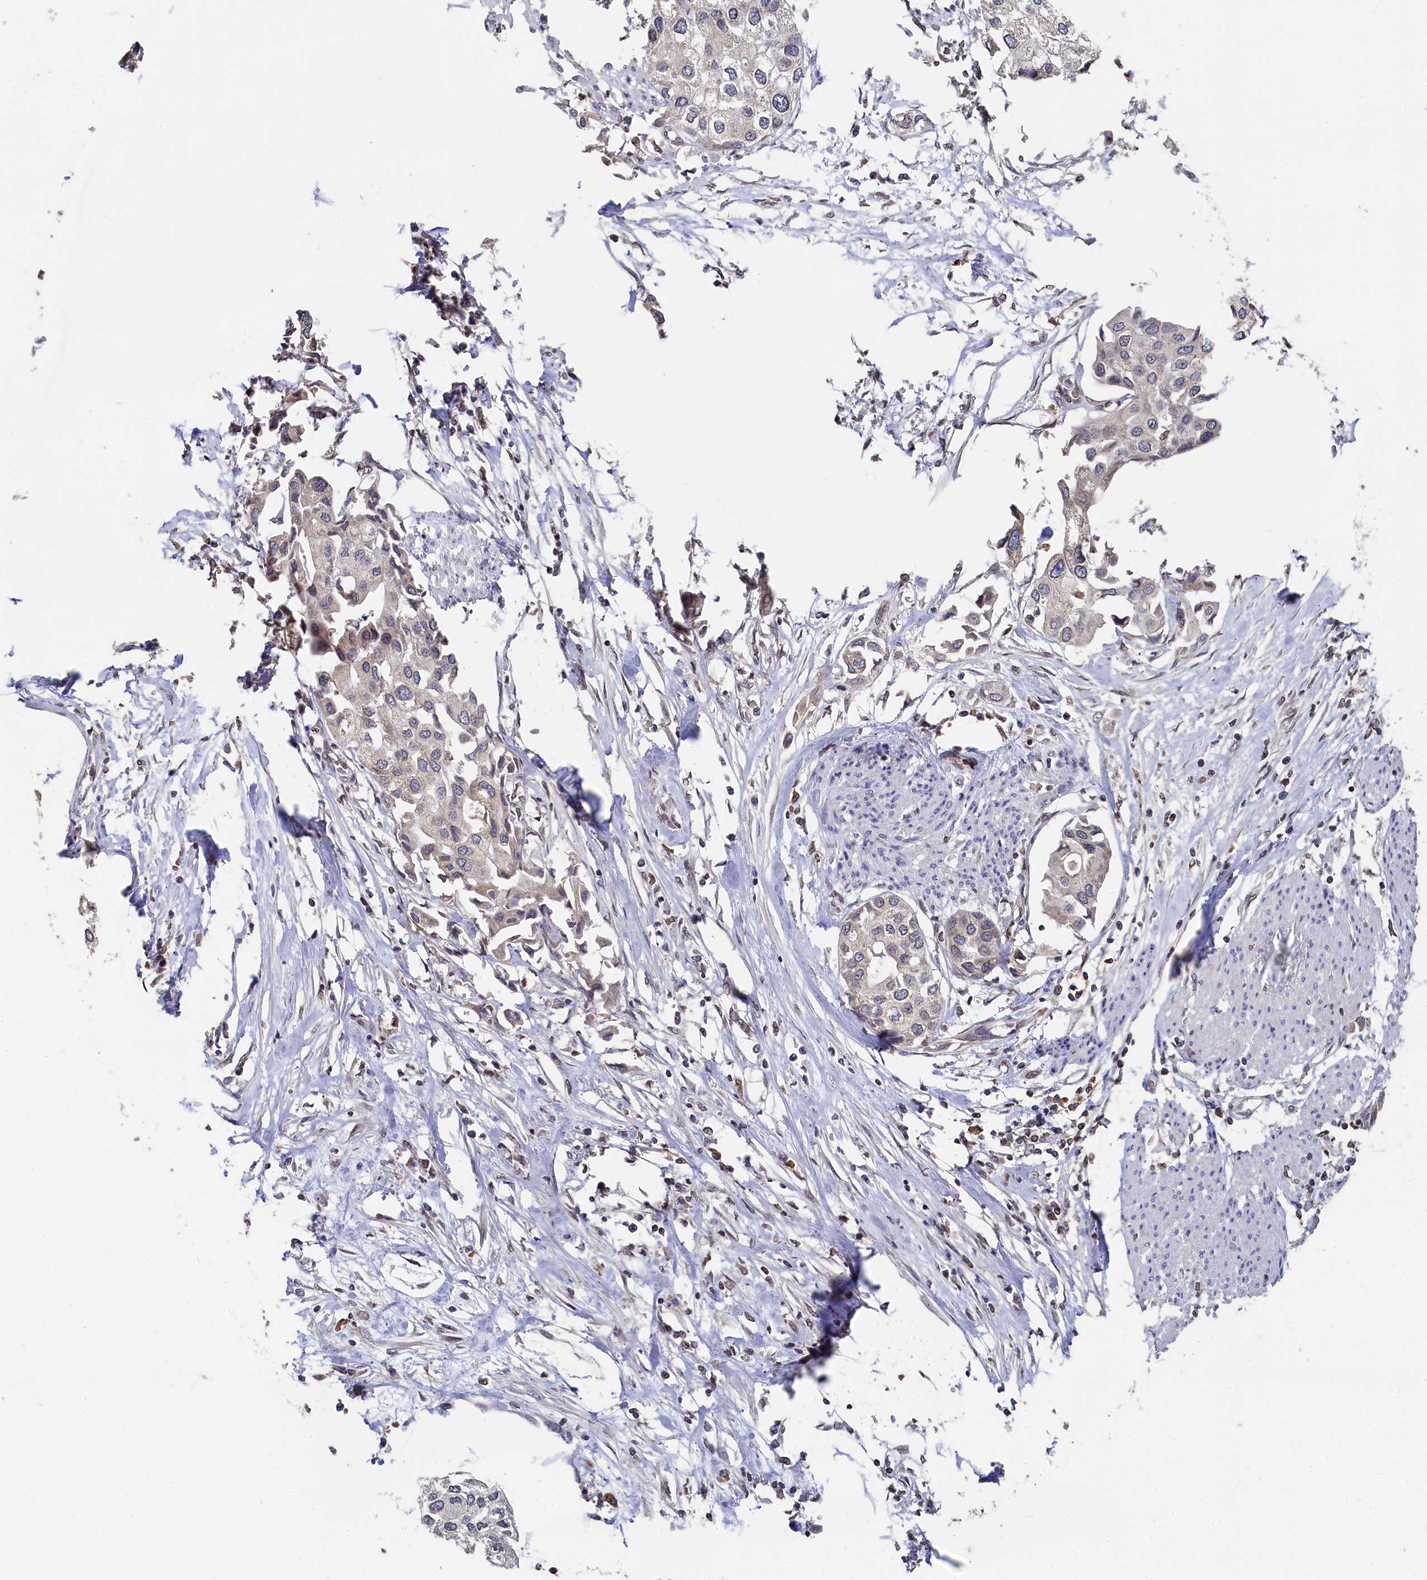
{"staining": {"intensity": "negative", "quantity": "none", "location": "none"}, "tissue": "urothelial cancer", "cell_type": "Tumor cells", "image_type": "cancer", "snomed": [{"axis": "morphology", "description": "Urothelial carcinoma, High grade"}, {"axis": "topography", "description": "Urinary bladder"}], "caption": "Tumor cells show no significant expression in urothelial cancer.", "gene": "ANKEF1", "patient": {"sex": "male", "age": 64}}